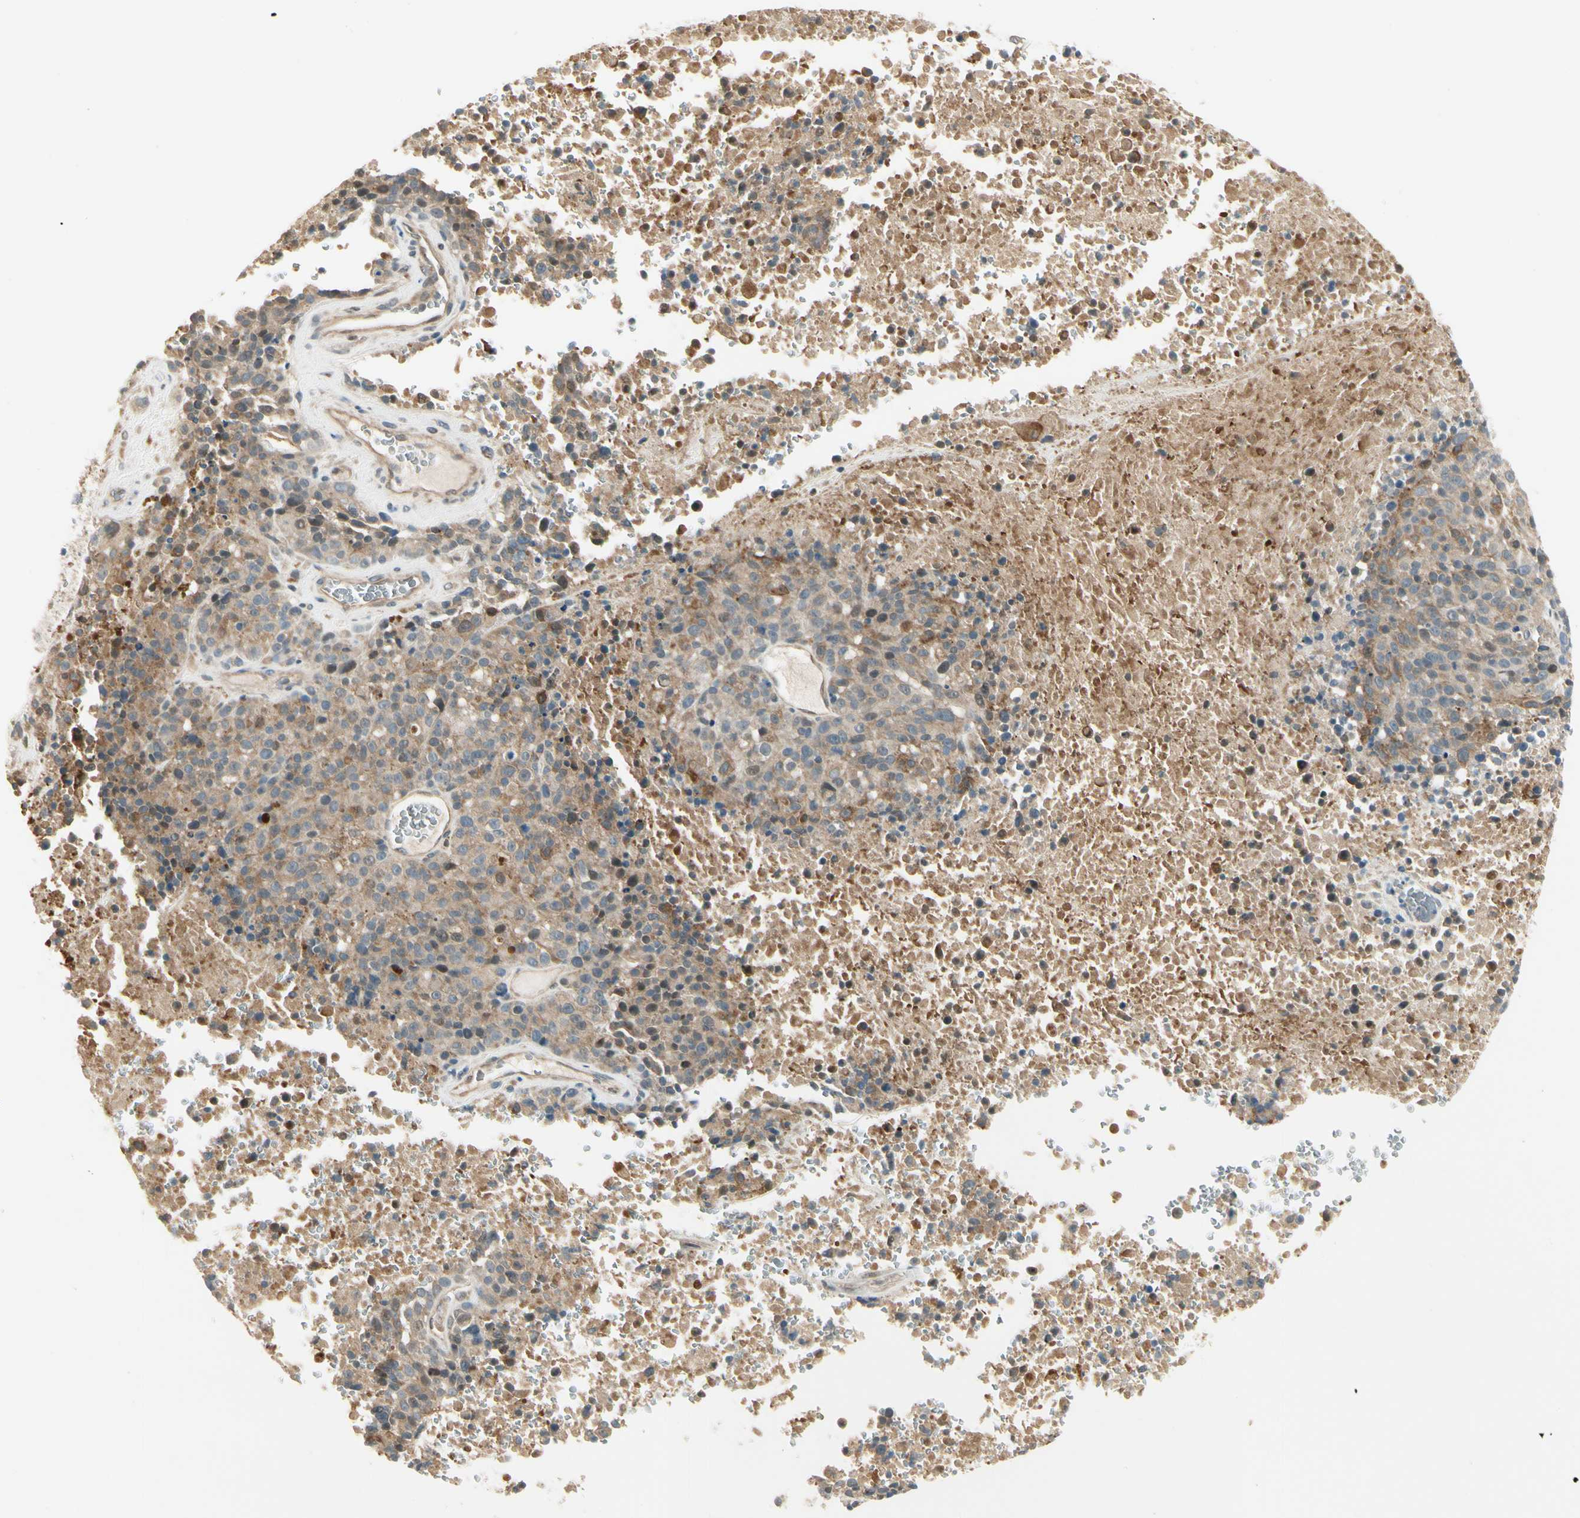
{"staining": {"intensity": "moderate", "quantity": "<25%", "location": "cytoplasmic/membranous,nuclear"}, "tissue": "melanoma", "cell_type": "Tumor cells", "image_type": "cancer", "snomed": [{"axis": "morphology", "description": "Malignant melanoma, Metastatic site"}, {"axis": "topography", "description": "Cerebral cortex"}], "caption": "This histopathology image exhibits melanoma stained with IHC to label a protein in brown. The cytoplasmic/membranous and nuclear of tumor cells show moderate positivity for the protein. Nuclei are counter-stained blue.", "gene": "EPHB3", "patient": {"sex": "female", "age": 52}}